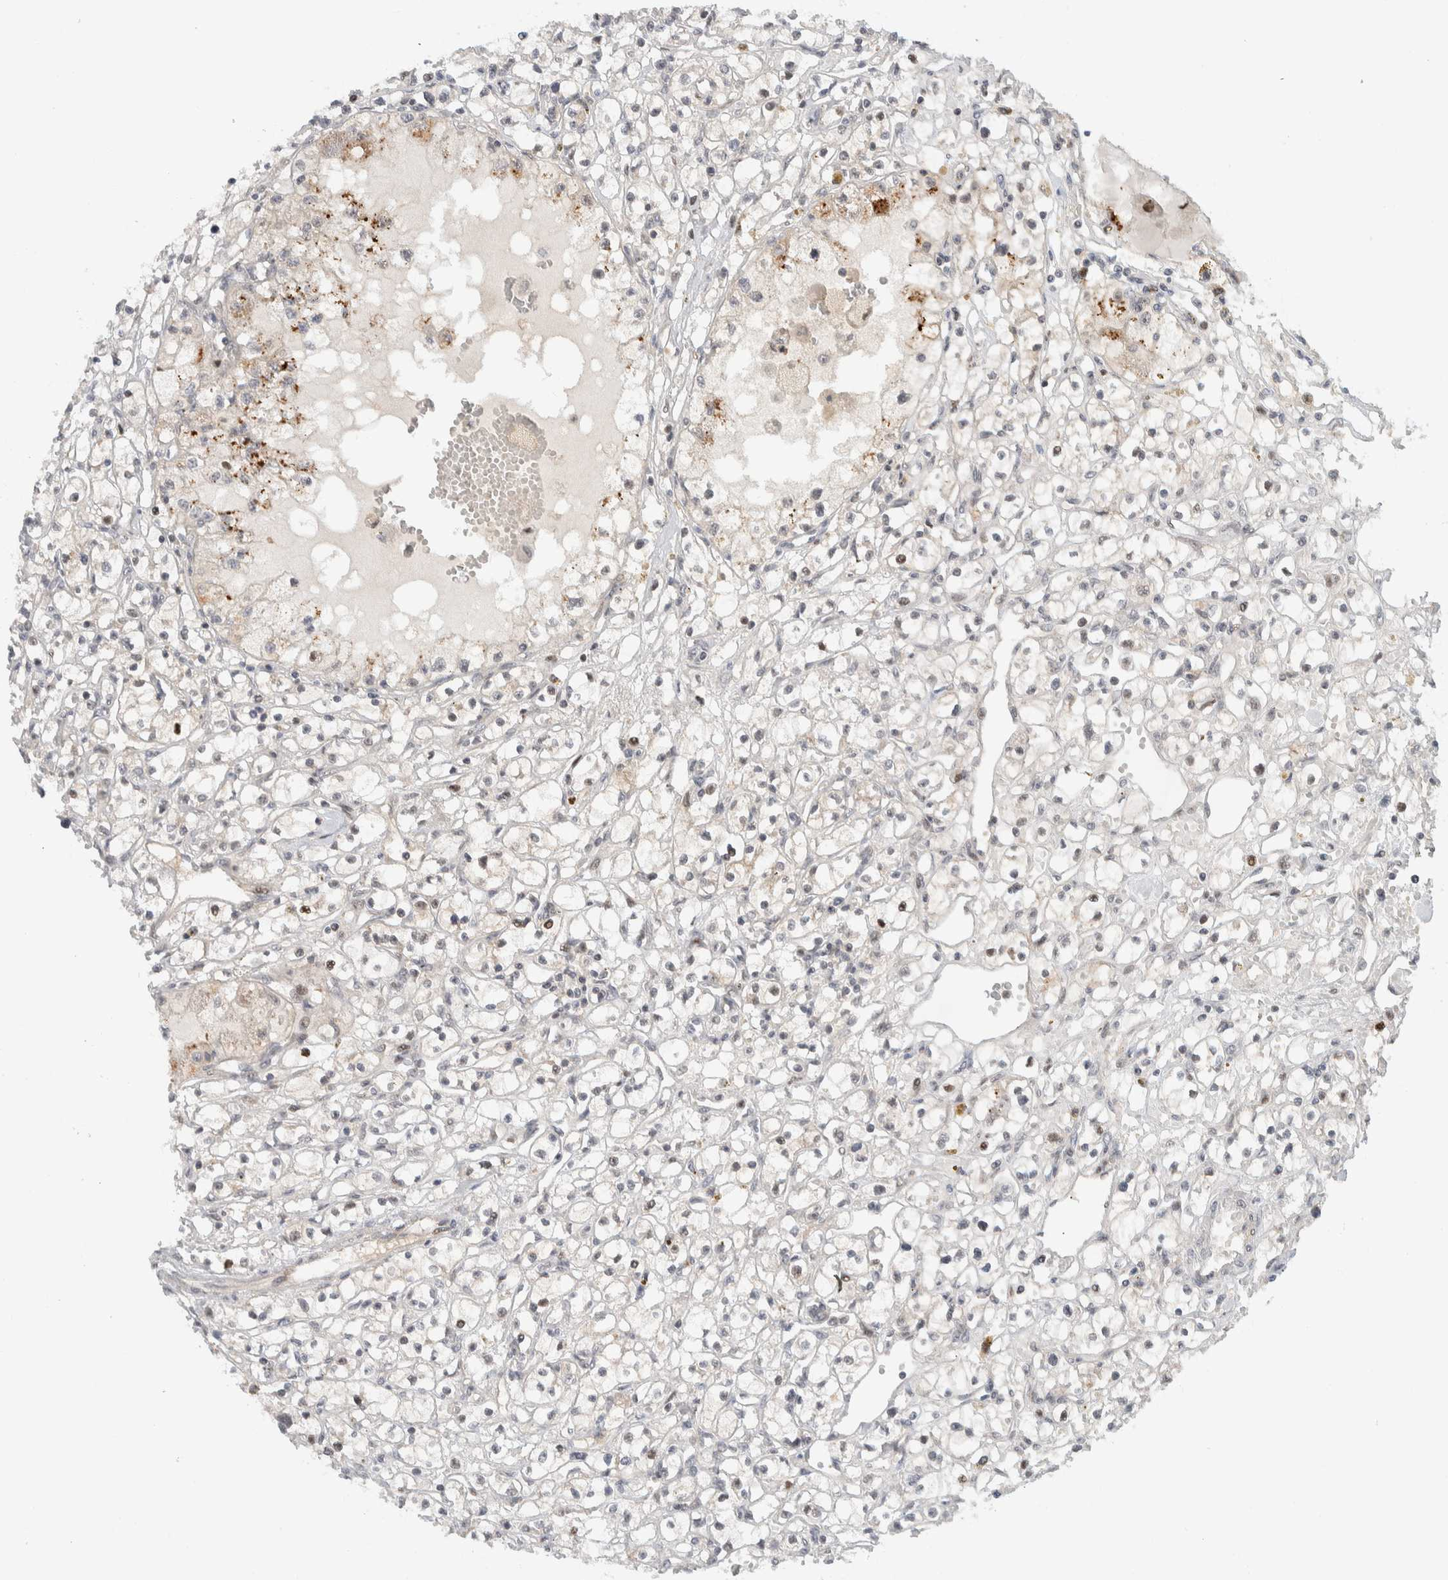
{"staining": {"intensity": "negative", "quantity": "none", "location": "none"}, "tissue": "renal cancer", "cell_type": "Tumor cells", "image_type": "cancer", "snomed": [{"axis": "morphology", "description": "Adenocarcinoma, NOS"}, {"axis": "topography", "description": "Kidney"}], "caption": "Tumor cells are negative for protein expression in human renal cancer.", "gene": "NCR3LG1", "patient": {"sex": "male", "age": 56}}